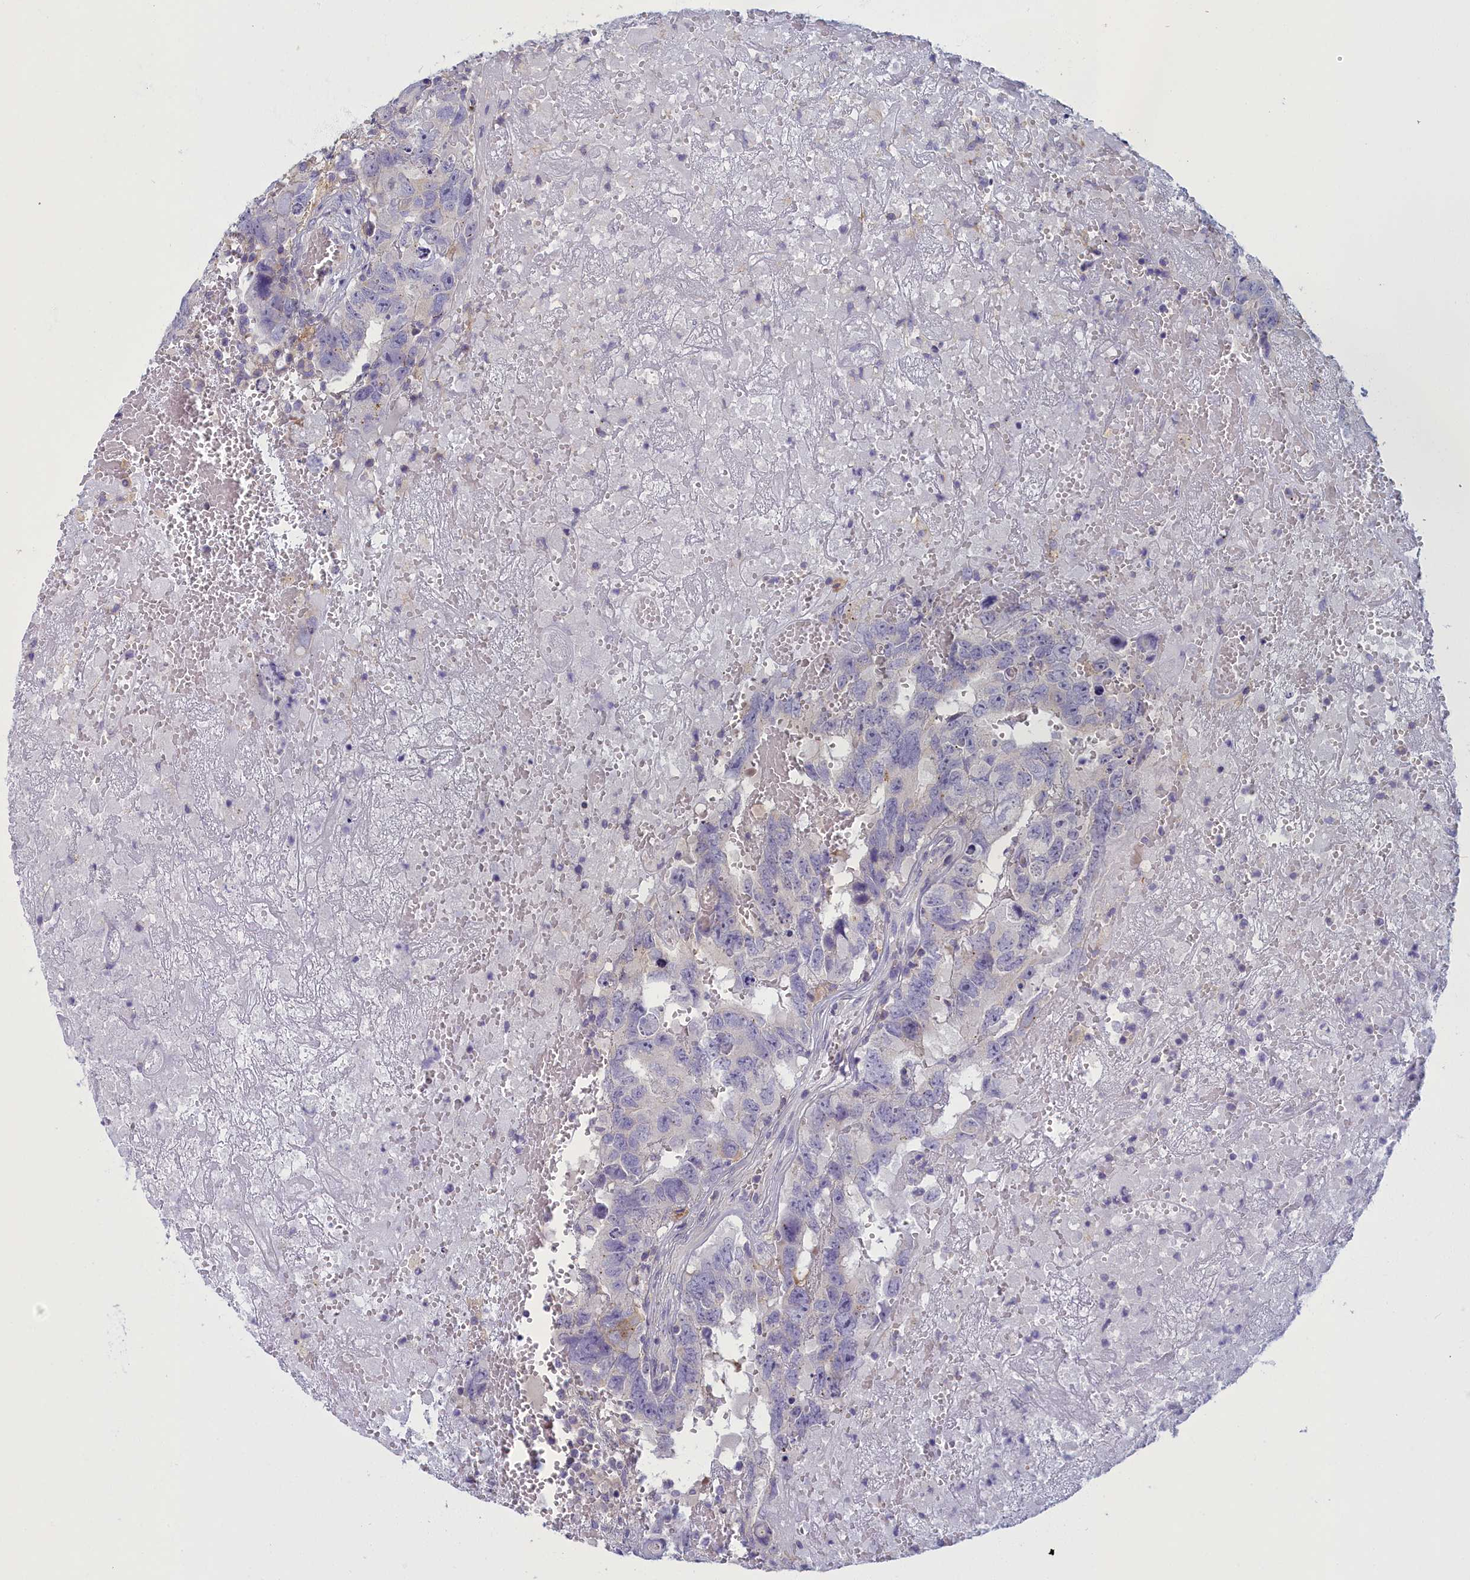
{"staining": {"intensity": "negative", "quantity": "none", "location": "none"}, "tissue": "testis cancer", "cell_type": "Tumor cells", "image_type": "cancer", "snomed": [{"axis": "morphology", "description": "Carcinoma, Embryonal, NOS"}, {"axis": "topography", "description": "Testis"}], "caption": "Micrograph shows no significant protein positivity in tumor cells of embryonal carcinoma (testis).", "gene": "NOL10", "patient": {"sex": "male", "age": 45}}